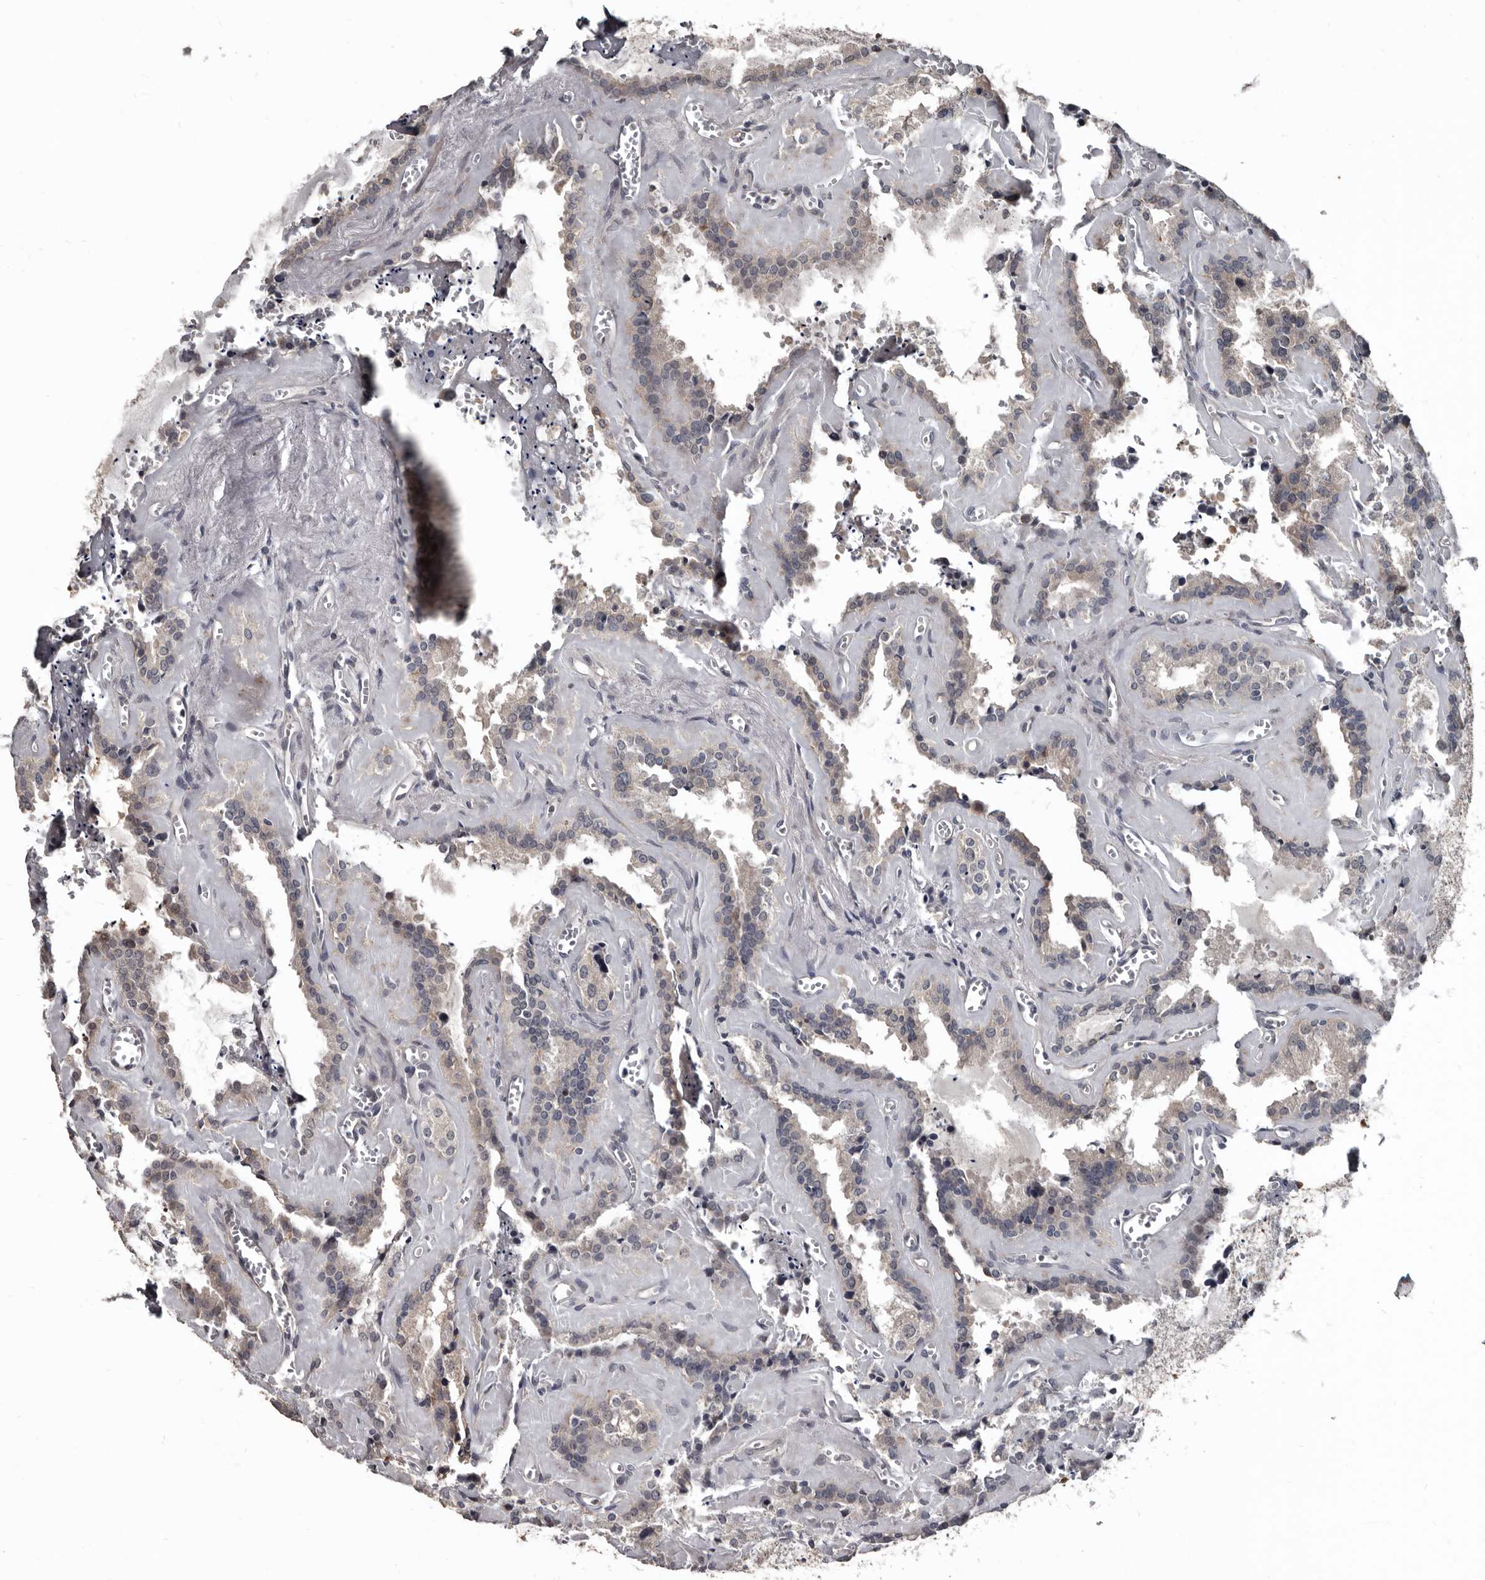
{"staining": {"intensity": "weak", "quantity": "25%-75%", "location": "cytoplasmic/membranous"}, "tissue": "seminal vesicle", "cell_type": "Glandular cells", "image_type": "normal", "snomed": [{"axis": "morphology", "description": "Normal tissue, NOS"}, {"axis": "topography", "description": "Prostate"}, {"axis": "topography", "description": "Seminal veicle"}], "caption": "High-power microscopy captured an immunohistochemistry (IHC) photomicrograph of unremarkable seminal vesicle, revealing weak cytoplasmic/membranous expression in about 25%-75% of glandular cells. Using DAB (3,3'-diaminobenzidine) (brown) and hematoxylin (blue) stains, captured at high magnification using brightfield microscopy.", "gene": "DHPS", "patient": {"sex": "male", "age": 59}}